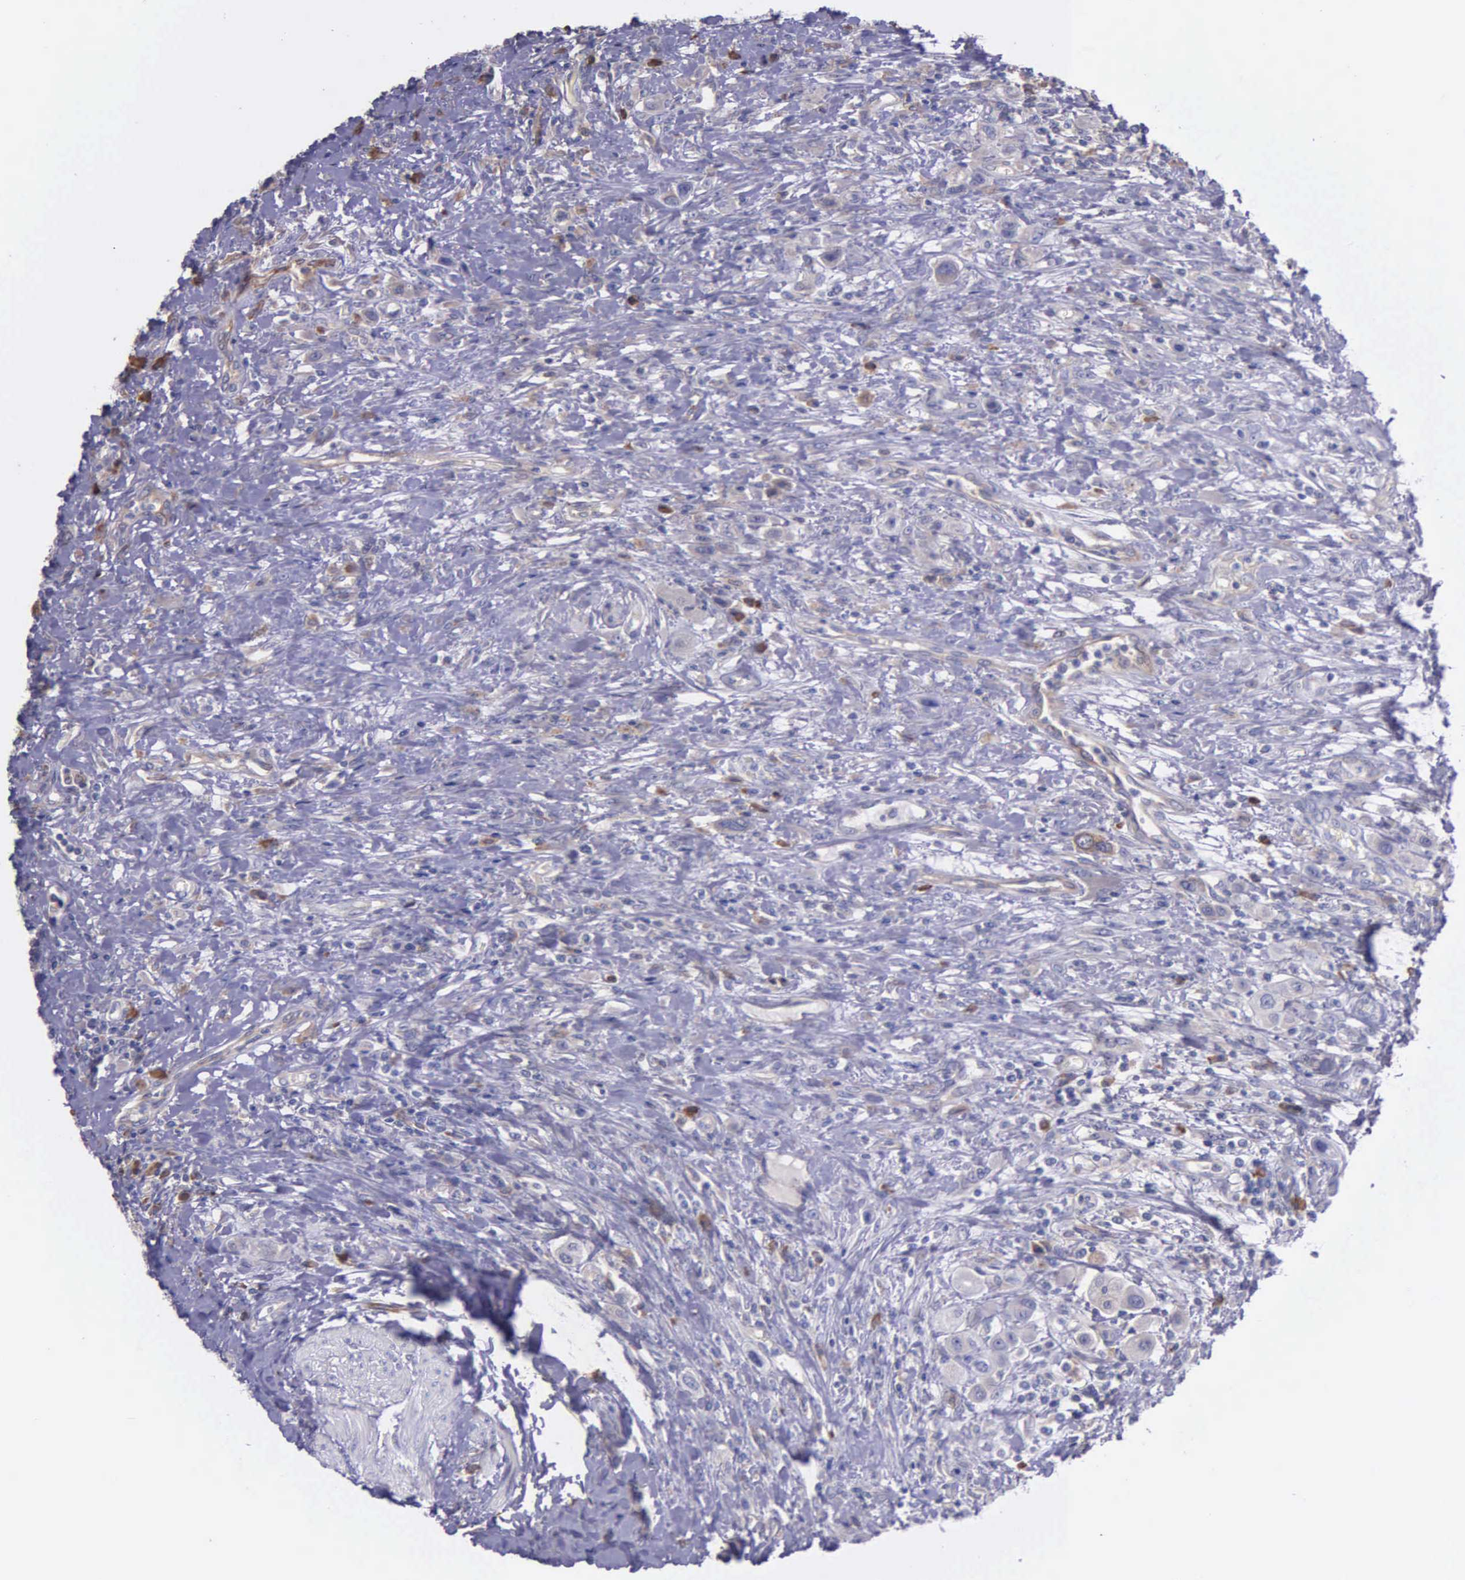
{"staining": {"intensity": "negative", "quantity": "none", "location": "none"}, "tissue": "urothelial cancer", "cell_type": "Tumor cells", "image_type": "cancer", "snomed": [{"axis": "morphology", "description": "Urothelial carcinoma, High grade"}, {"axis": "topography", "description": "Urinary bladder"}], "caption": "Urothelial cancer was stained to show a protein in brown. There is no significant expression in tumor cells.", "gene": "ZC3H12B", "patient": {"sex": "male", "age": 50}}